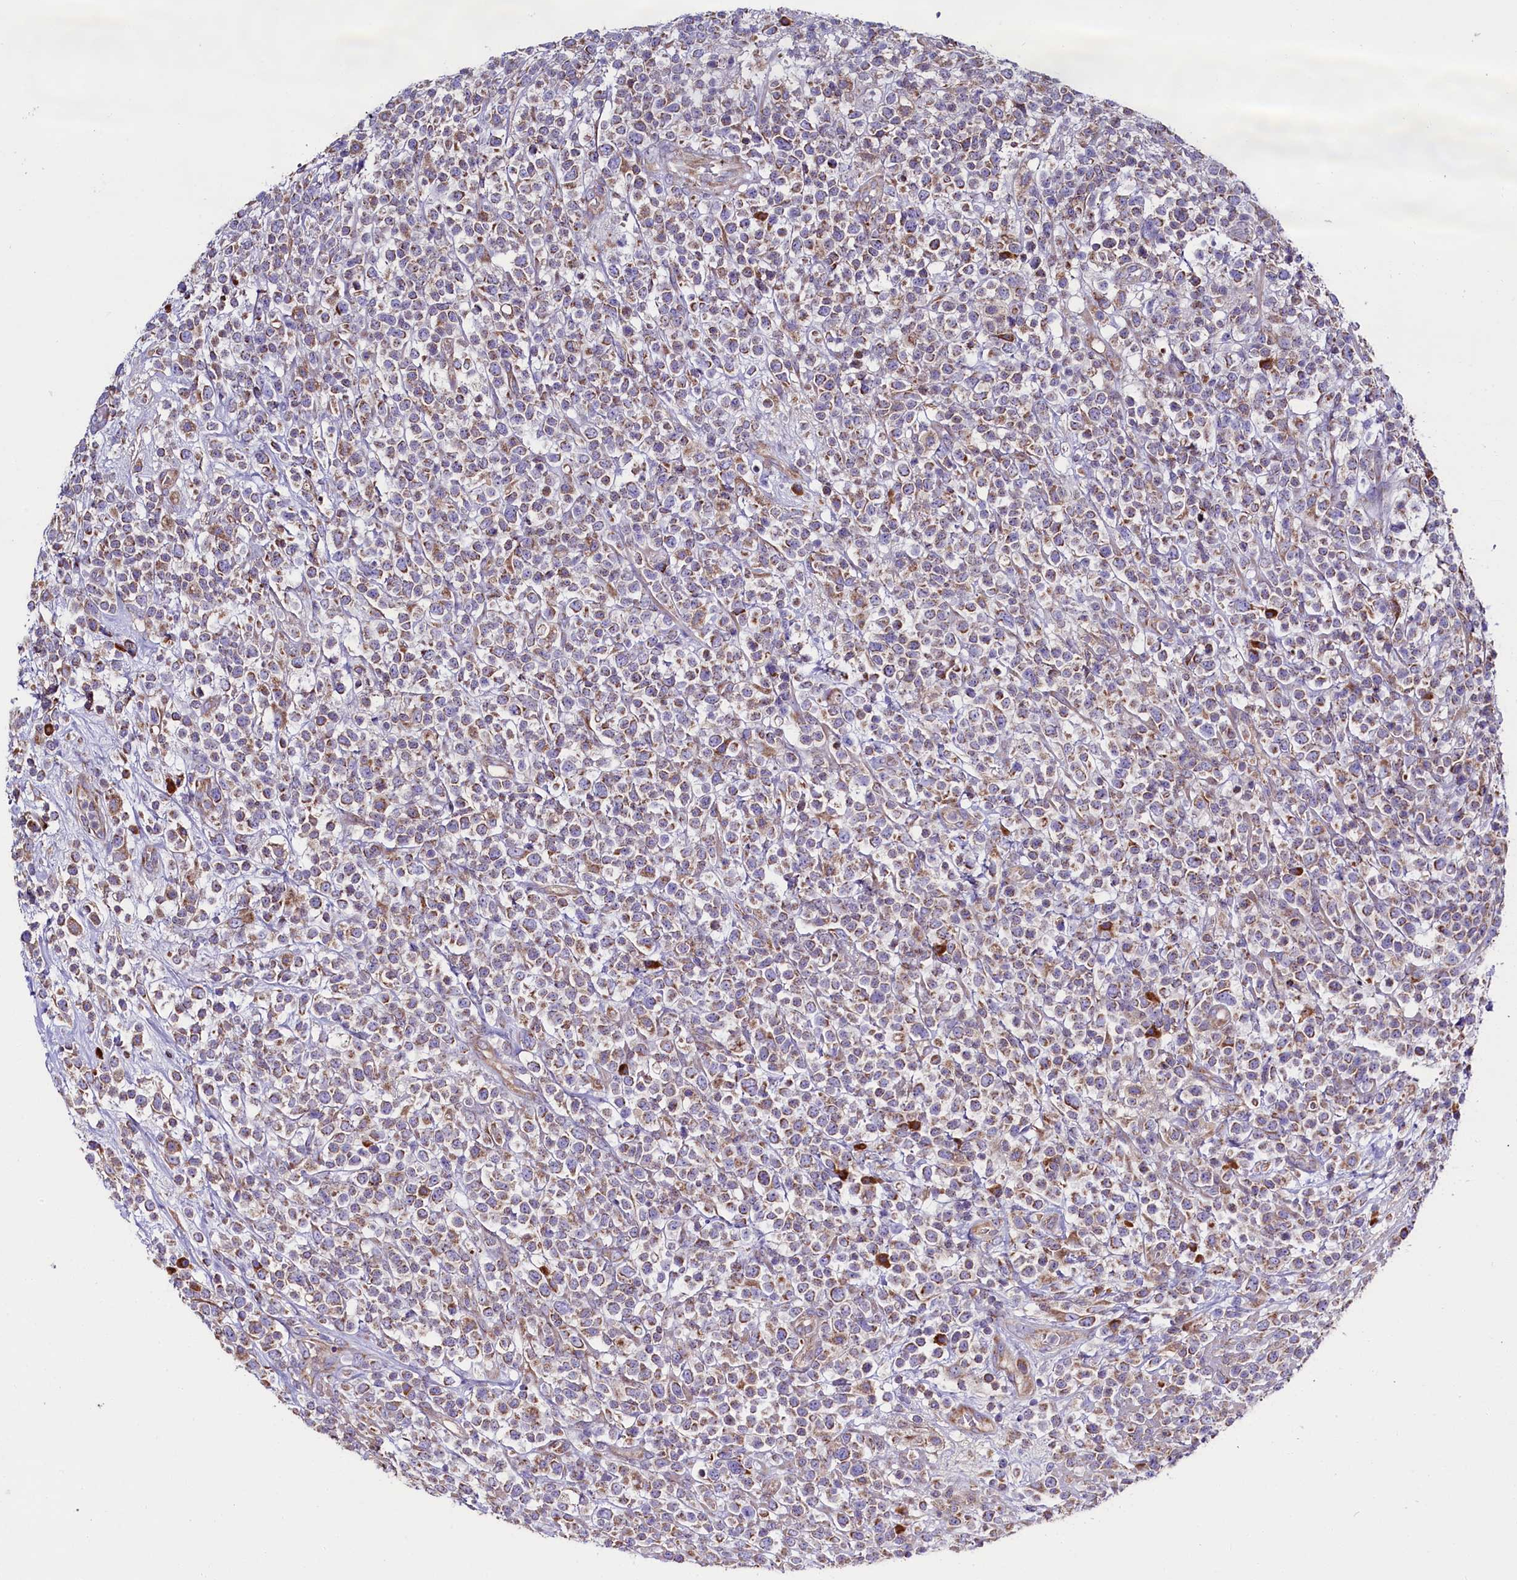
{"staining": {"intensity": "weak", "quantity": ">75%", "location": "cytoplasmic/membranous"}, "tissue": "lymphoma", "cell_type": "Tumor cells", "image_type": "cancer", "snomed": [{"axis": "morphology", "description": "Malignant lymphoma, non-Hodgkin's type, High grade"}, {"axis": "topography", "description": "Colon"}], "caption": "Protein expression analysis of malignant lymphoma, non-Hodgkin's type (high-grade) demonstrates weak cytoplasmic/membranous staining in about >75% of tumor cells.", "gene": "ZSWIM1", "patient": {"sex": "female", "age": 53}}